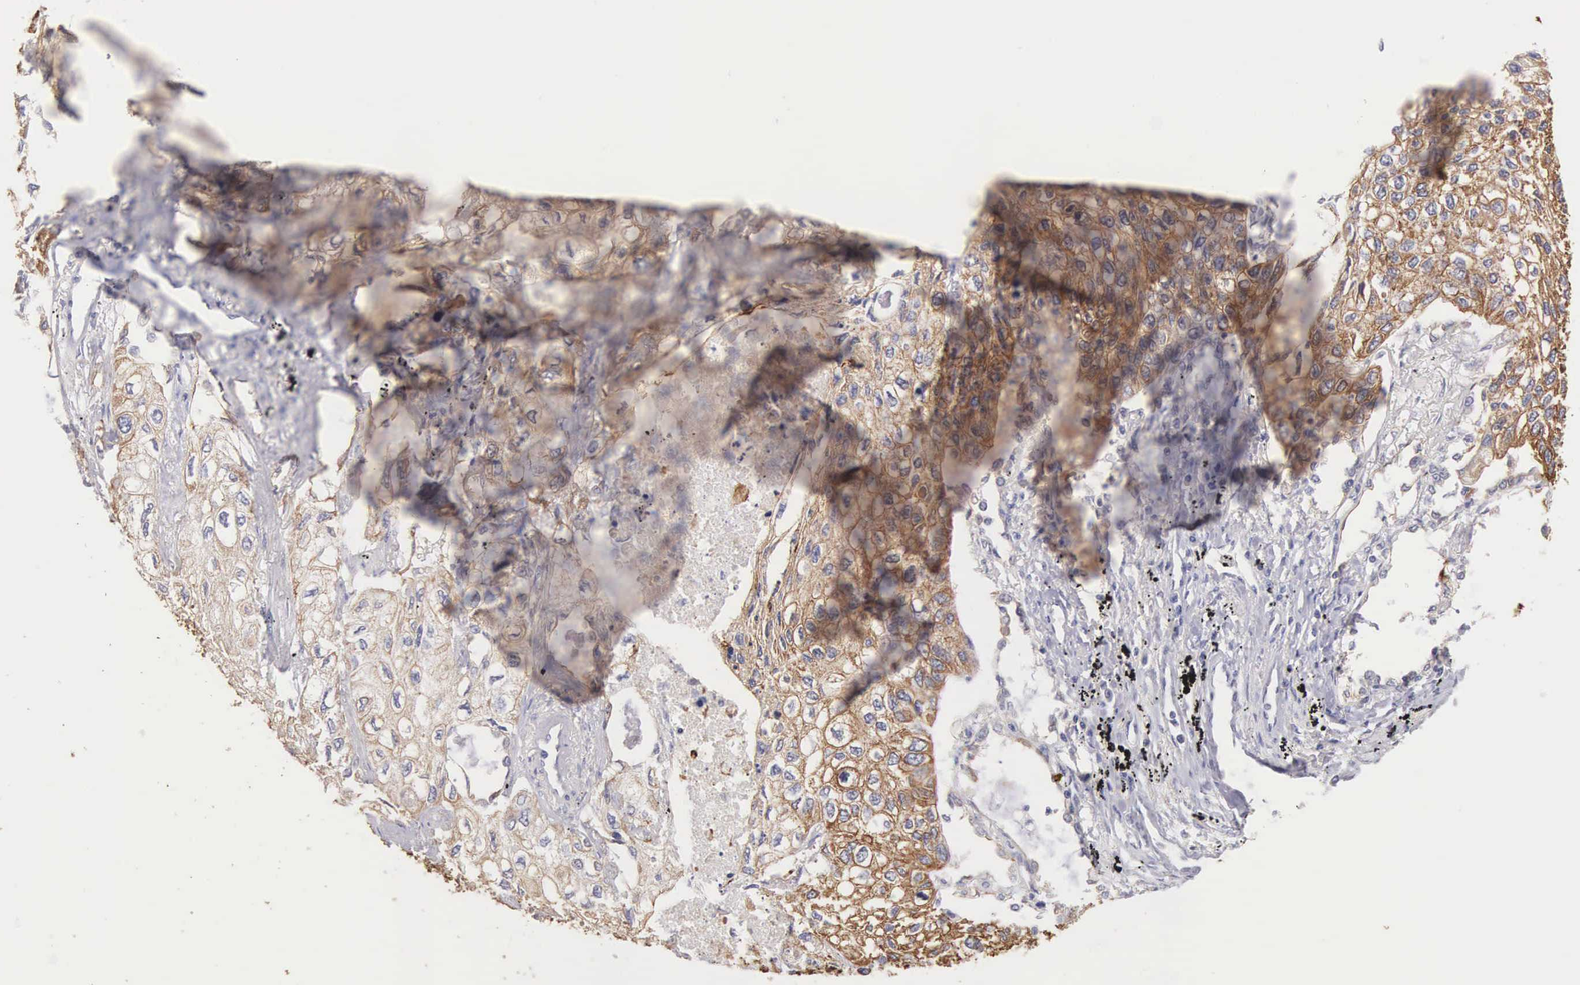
{"staining": {"intensity": "moderate", "quantity": "25%-75%", "location": "cytoplasmic/membranous"}, "tissue": "lung cancer", "cell_type": "Tumor cells", "image_type": "cancer", "snomed": [{"axis": "morphology", "description": "Squamous cell carcinoma, NOS"}, {"axis": "topography", "description": "Lung"}], "caption": "Lung squamous cell carcinoma tissue displays moderate cytoplasmic/membranous expression in about 25%-75% of tumor cells (DAB IHC with brightfield microscopy, high magnification).", "gene": "PIR", "patient": {"sex": "male", "age": 75}}